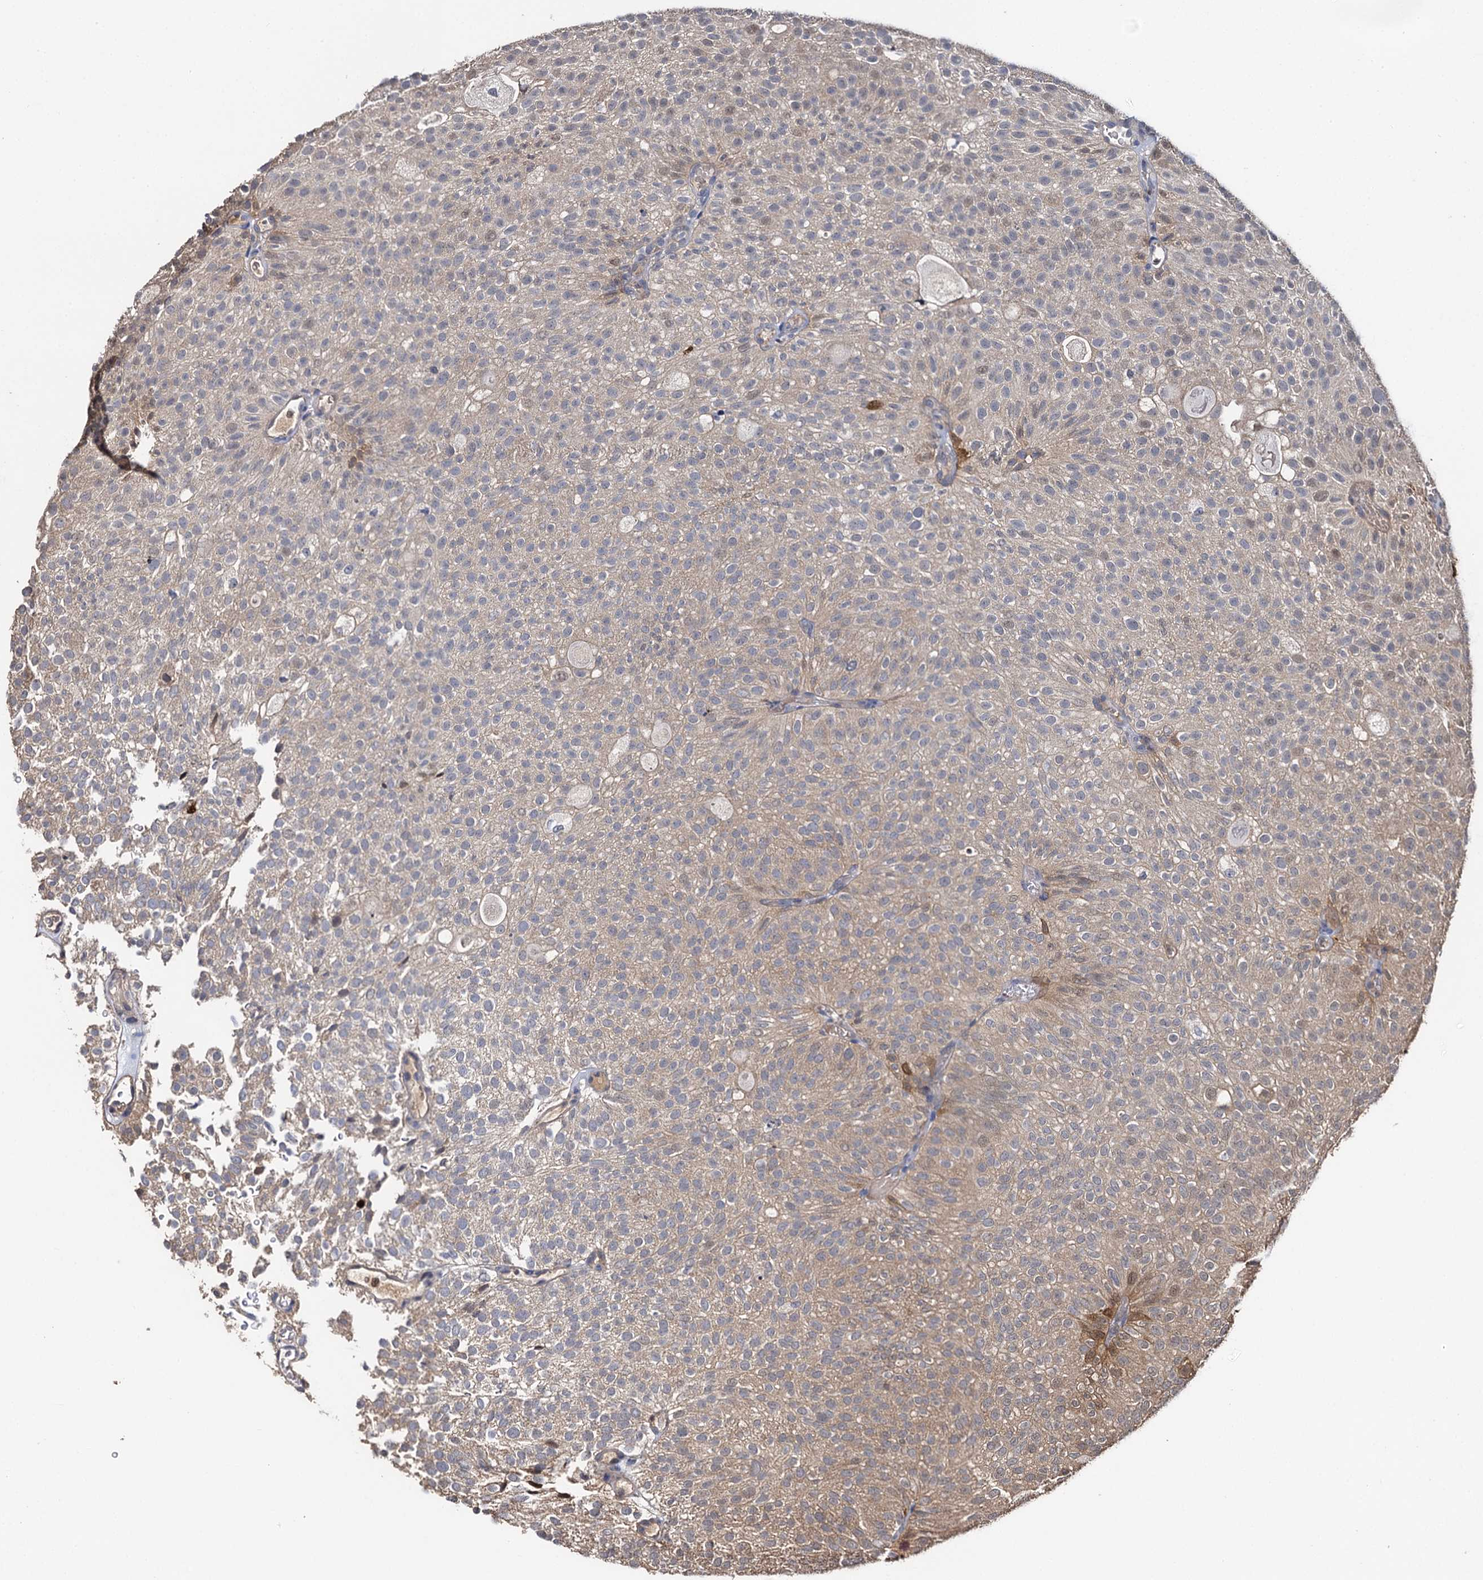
{"staining": {"intensity": "weak", "quantity": "25%-75%", "location": "cytoplasmic/membranous"}, "tissue": "urothelial cancer", "cell_type": "Tumor cells", "image_type": "cancer", "snomed": [{"axis": "morphology", "description": "Urothelial carcinoma, Low grade"}, {"axis": "topography", "description": "Urinary bladder"}], "caption": "Urothelial cancer stained with a protein marker exhibits weak staining in tumor cells.", "gene": "SLC46A3", "patient": {"sex": "male", "age": 78}}